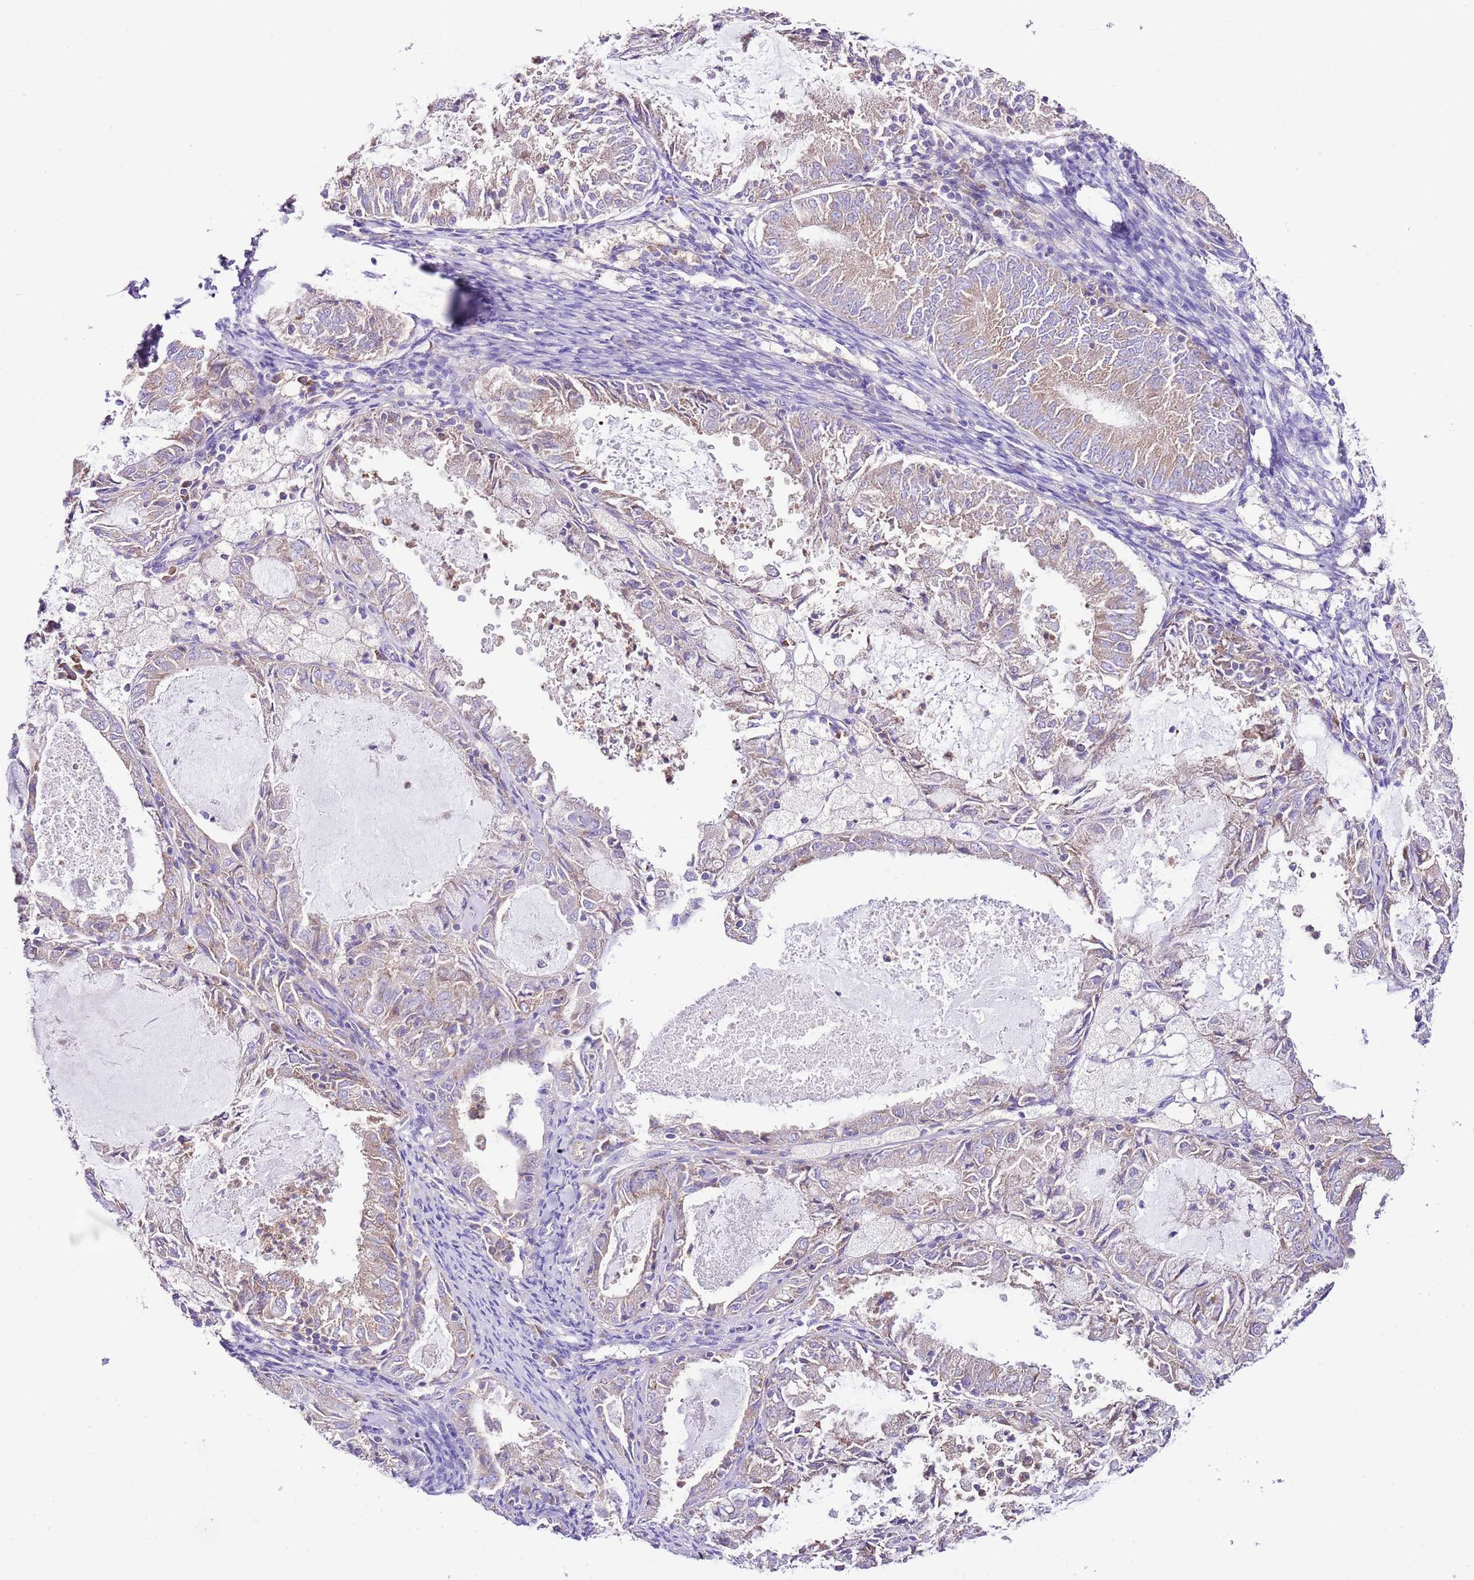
{"staining": {"intensity": "moderate", "quantity": ">75%", "location": "cytoplasmic/membranous"}, "tissue": "endometrial cancer", "cell_type": "Tumor cells", "image_type": "cancer", "snomed": [{"axis": "morphology", "description": "Adenocarcinoma, NOS"}, {"axis": "topography", "description": "Endometrium"}], "caption": "Protein staining of endometrial adenocarcinoma tissue exhibits moderate cytoplasmic/membranous expression in approximately >75% of tumor cells.", "gene": "RPS10", "patient": {"sex": "female", "age": 57}}